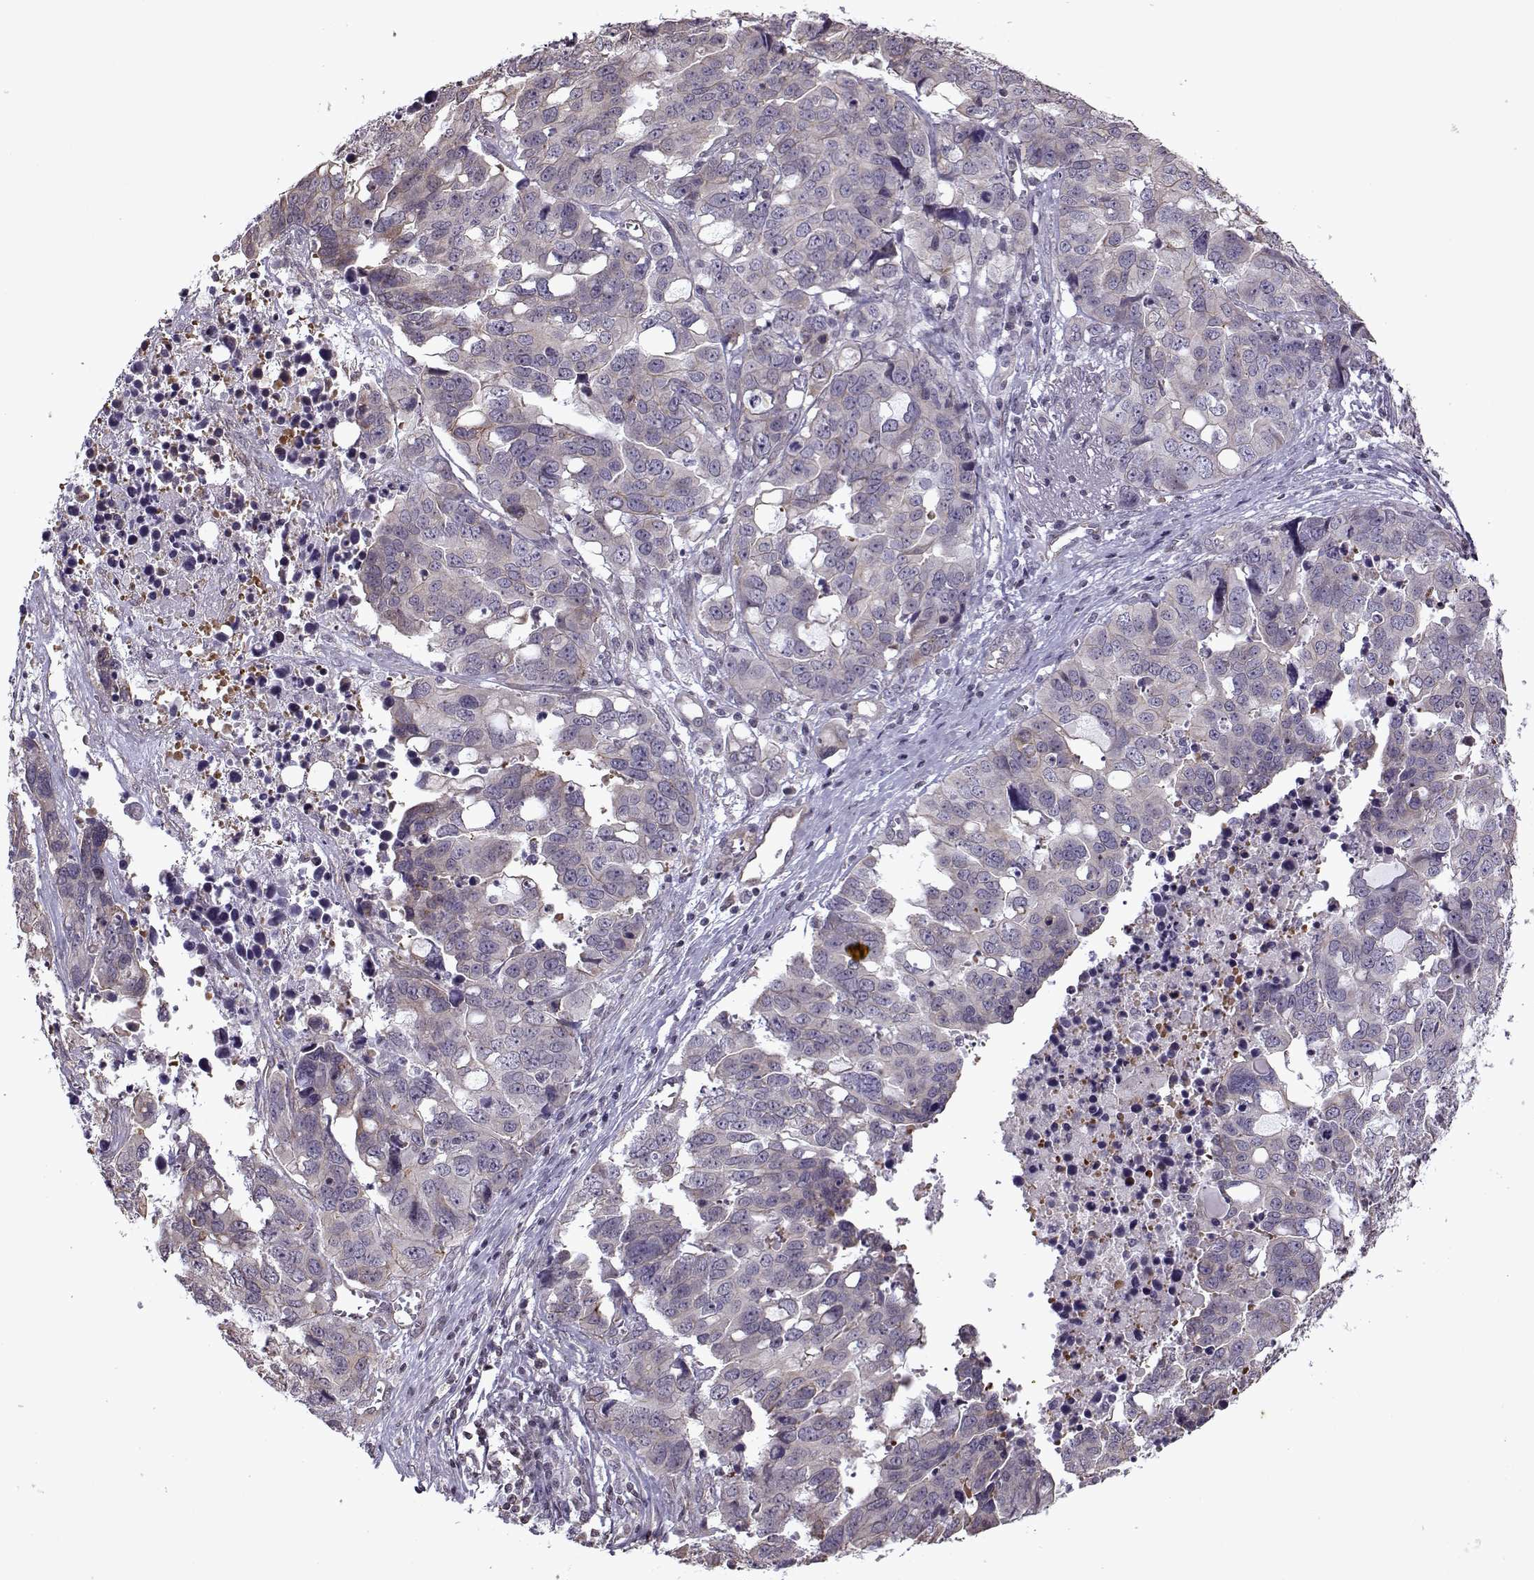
{"staining": {"intensity": "weak", "quantity": "<25%", "location": "cytoplasmic/membranous"}, "tissue": "ovarian cancer", "cell_type": "Tumor cells", "image_type": "cancer", "snomed": [{"axis": "morphology", "description": "Carcinoma, endometroid"}, {"axis": "topography", "description": "Ovary"}], "caption": "This is an IHC histopathology image of human endometroid carcinoma (ovarian). There is no positivity in tumor cells.", "gene": "KRT9", "patient": {"sex": "female", "age": 78}}